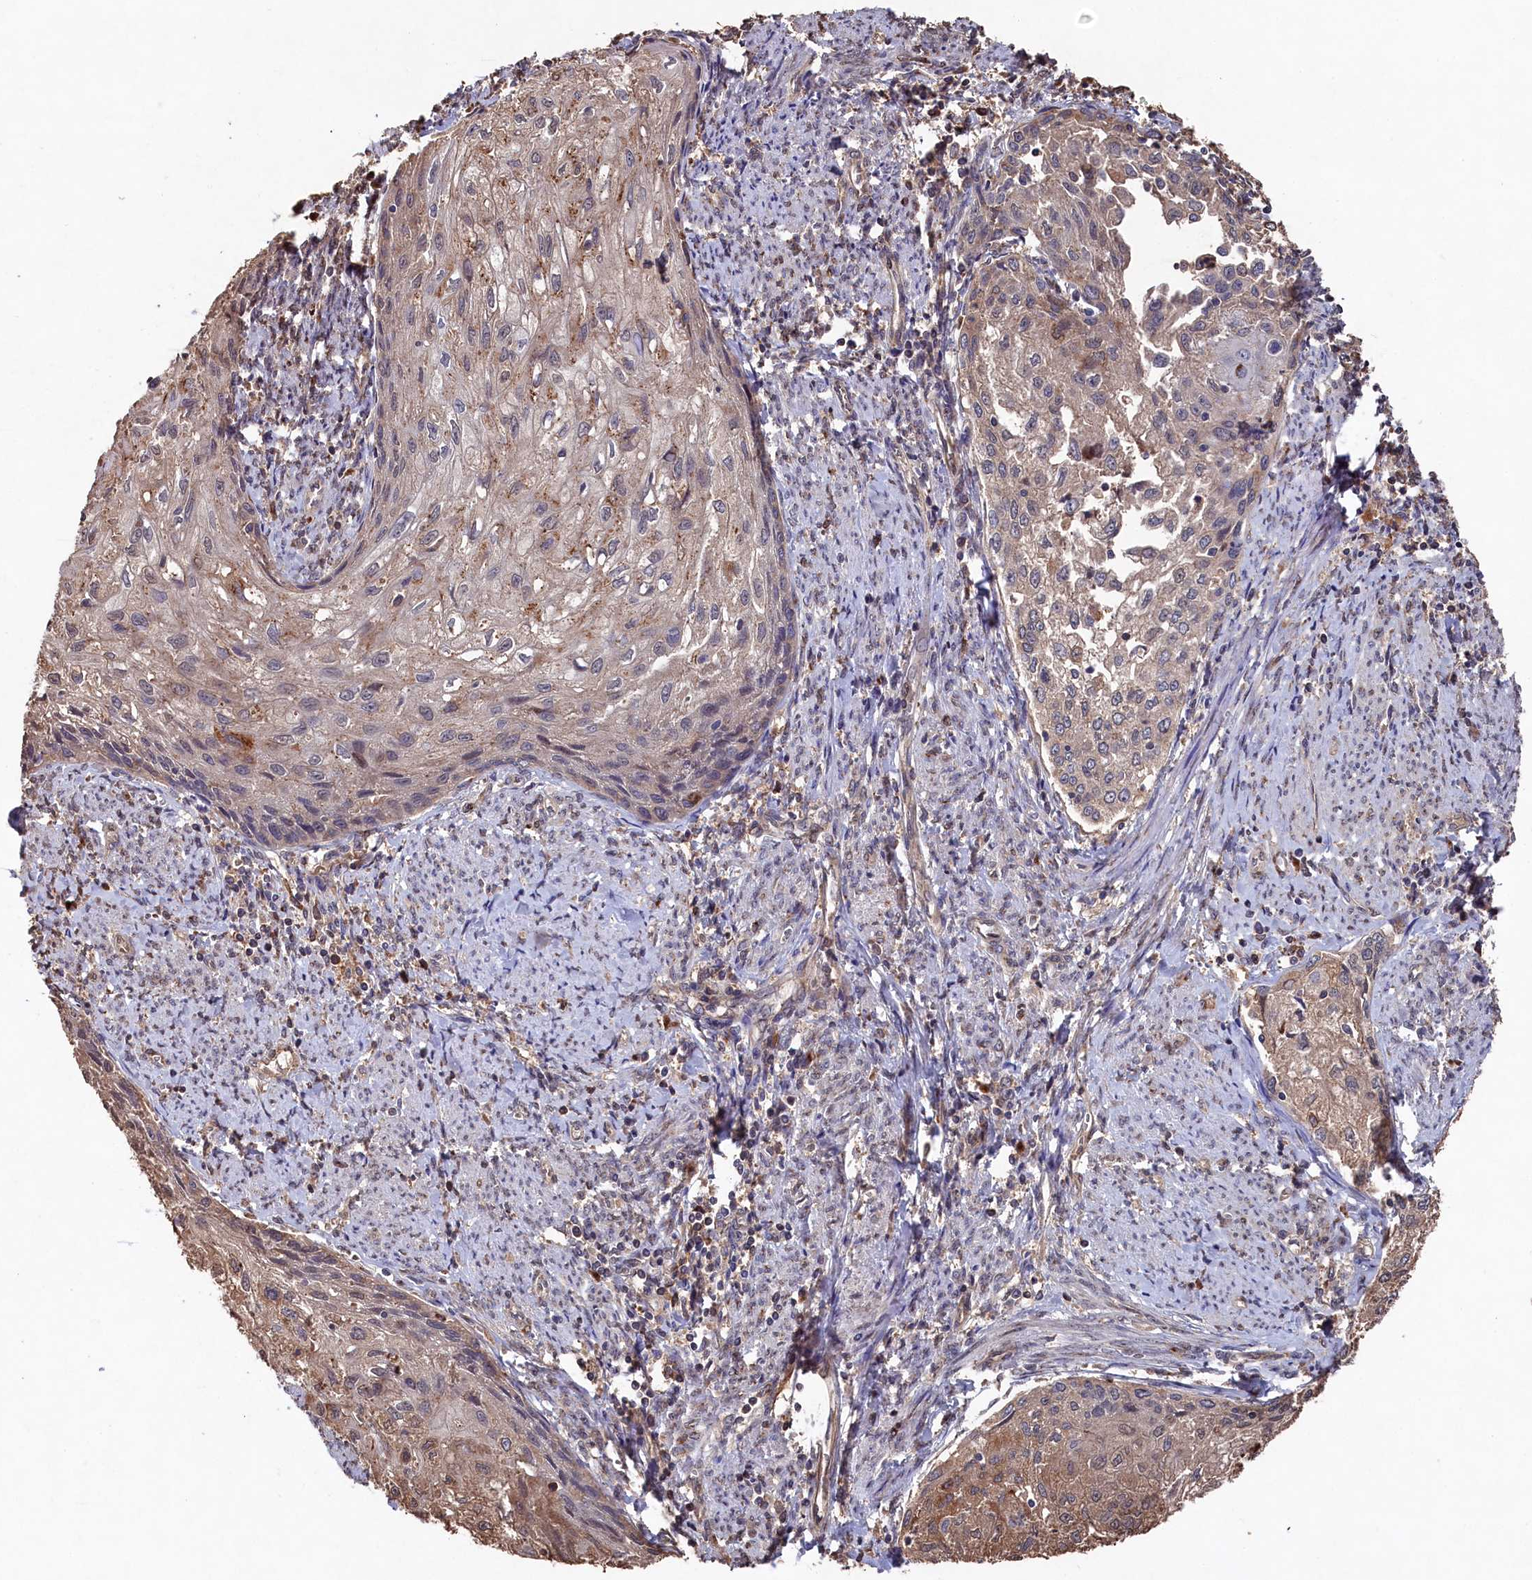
{"staining": {"intensity": "weak", "quantity": "25%-75%", "location": "cytoplasmic/membranous"}, "tissue": "cervical cancer", "cell_type": "Tumor cells", "image_type": "cancer", "snomed": [{"axis": "morphology", "description": "Squamous cell carcinoma, NOS"}, {"axis": "topography", "description": "Cervix"}], "caption": "Immunohistochemical staining of human cervical cancer reveals weak cytoplasmic/membranous protein staining in approximately 25%-75% of tumor cells.", "gene": "NAA60", "patient": {"sex": "female", "age": 67}}